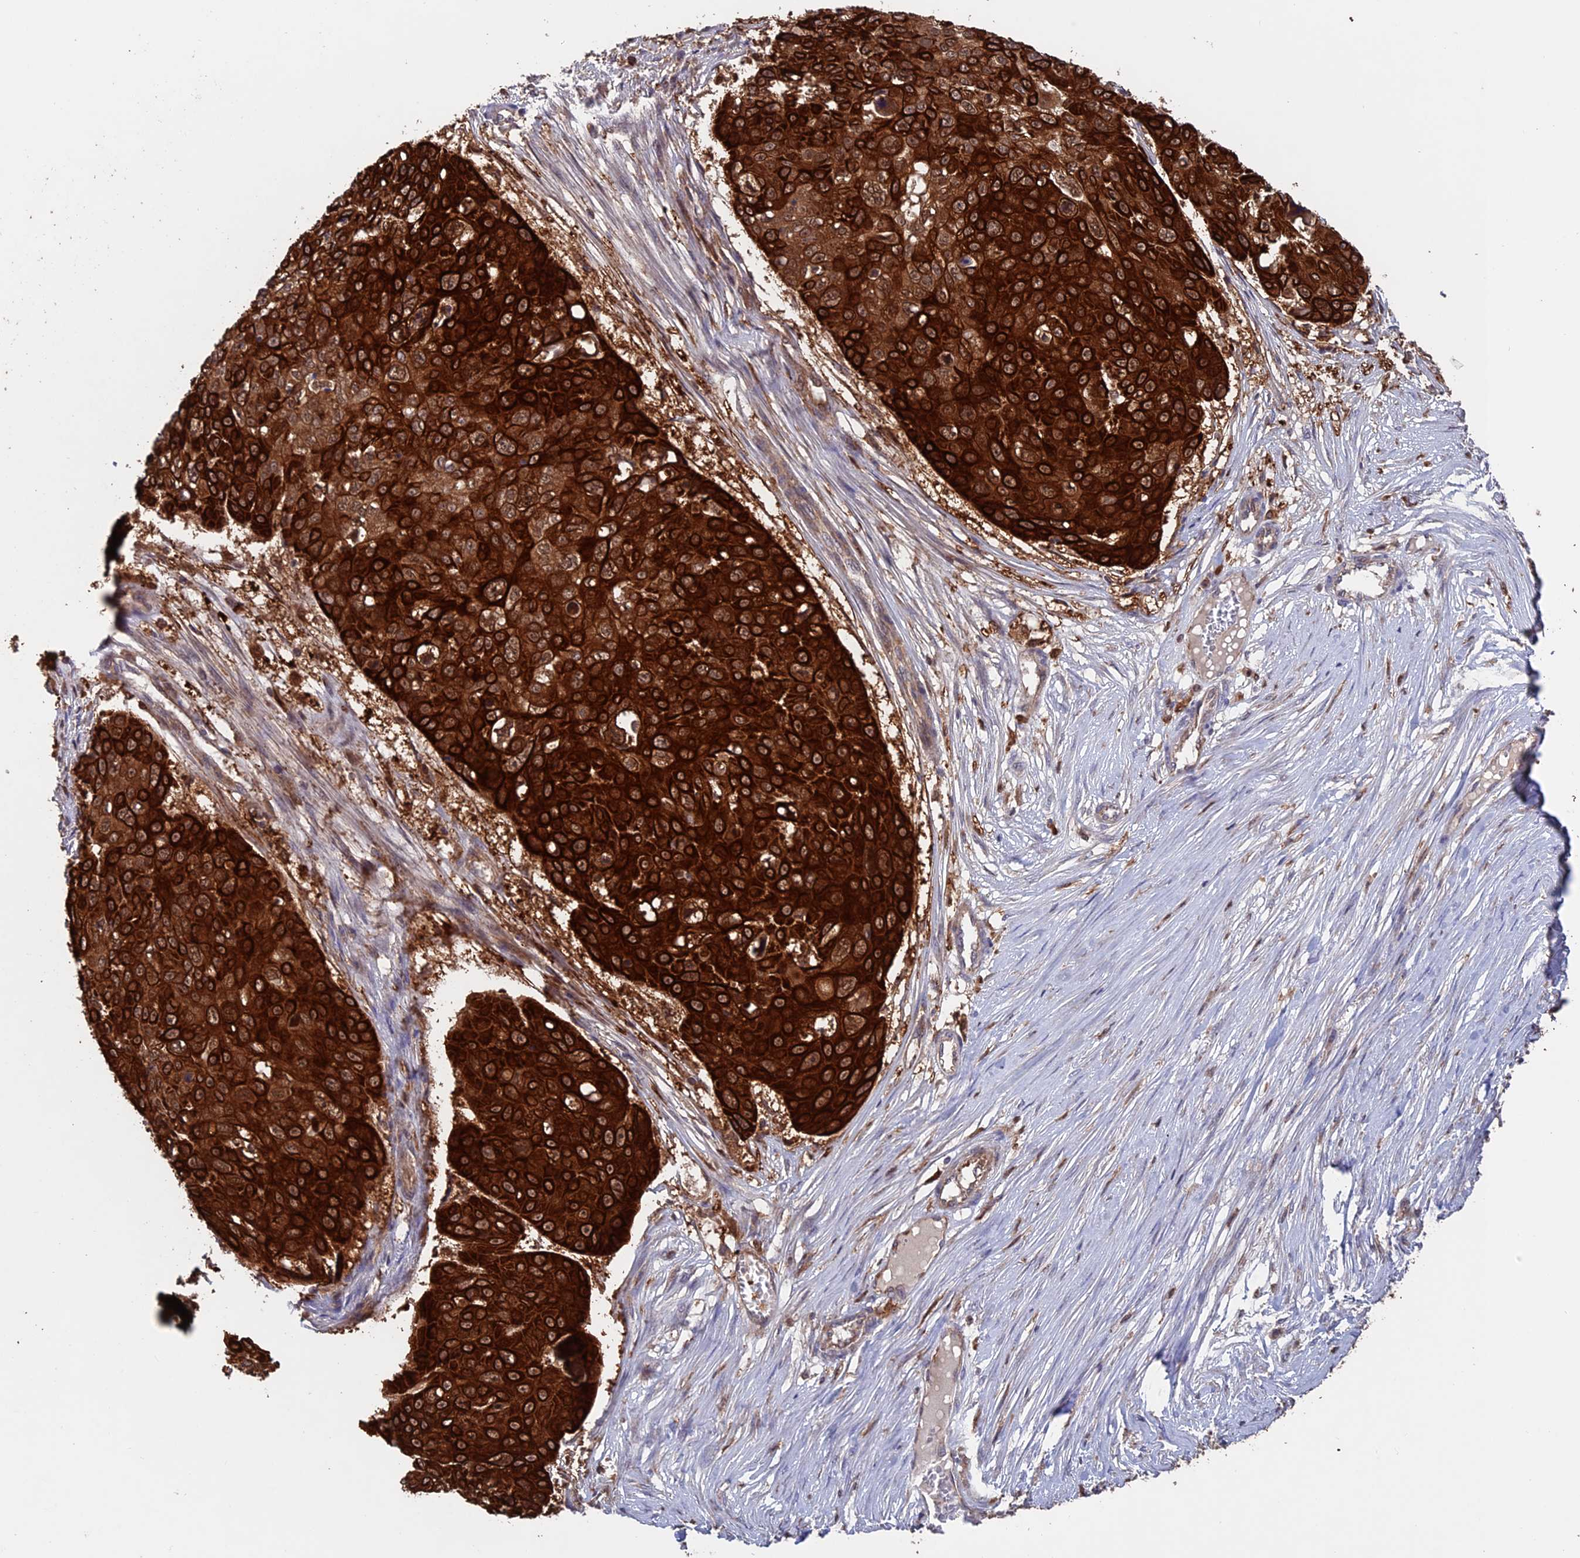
{"staining": {"intensity": "strong", "quantity": ">75%", "location": "cytoplasmic/membranous"}, "tissue": "skin cancer", "cell_type": "Tumor cells", "image_type": "cancer", "snomed": [{"axis": "morphology", "description": "Squamous cell carcinoma, NOS"}, {"axis": "topography", "description": "Skin"}], "caption": "Immunohistochemistry (IHC) micrograph of human skin squamous cell carcinoma stained for a protein (brown), which demonstrates high levels of strong cytoplasmic/membranous expression in approximately >75% of tumor cells.", "gene": "DTYMK", "patient": {"sex": "male", "age": 71}}